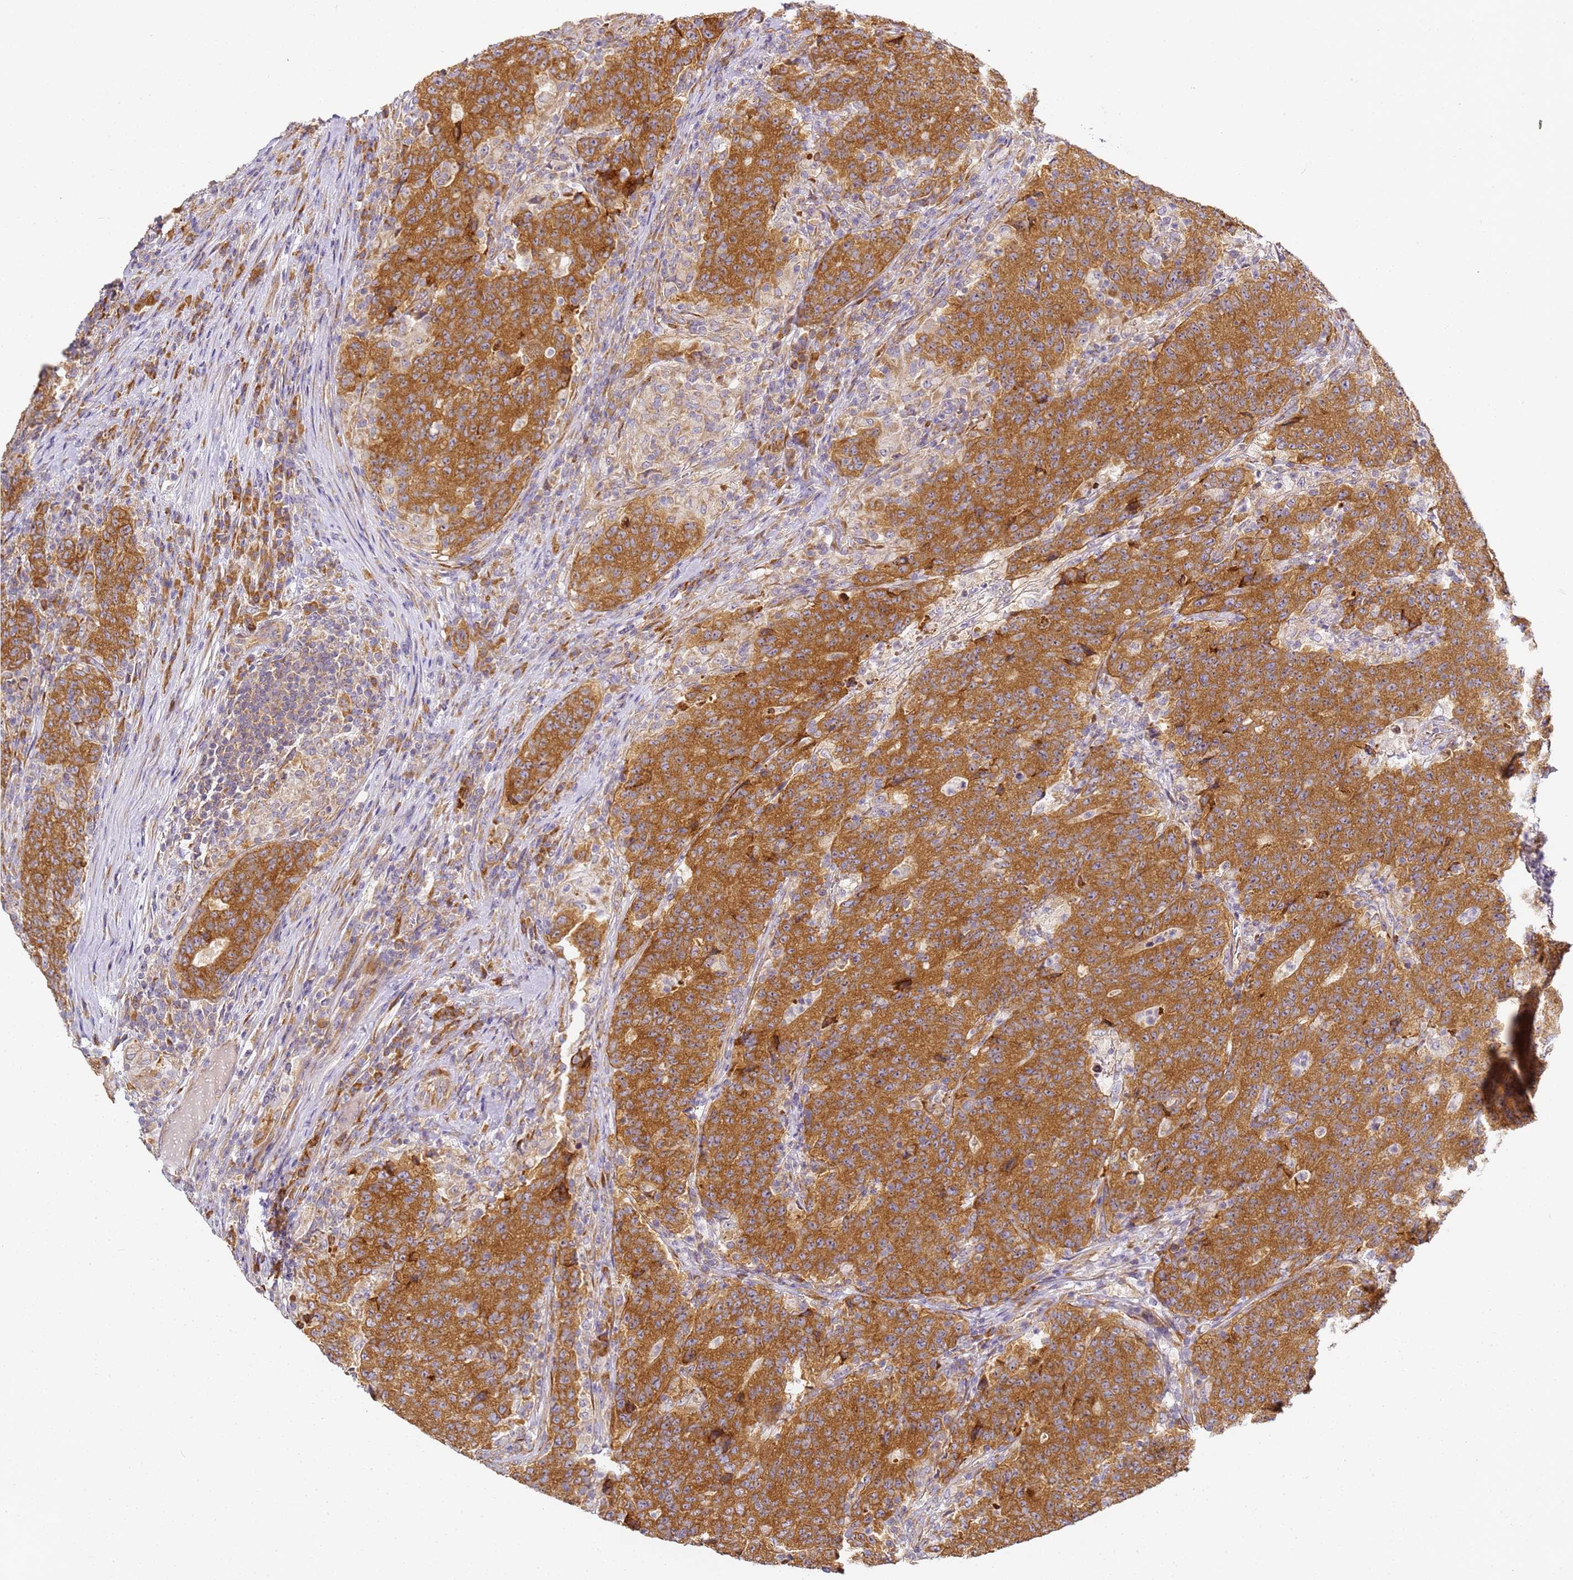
{"staining": {"intensity": "strong", "quantity": ">75%", "location": "cytoplasmic/membranous"}, "tissue": "colorectal cancer", "cell_type": "Tumor cells", "image_type": "cancer", "snomed": [{"axis": "morphology", "description": "Adenocarcinoma, NOS"}, {"axis": "topography", "description": "Colon"}], "caption": "This is an image of IHC staining of colorectal cancer (adenocarcinoma), which shows strong positivity in the cytoplasmic/membranous of tumor cells.", "gene": "RPL13A", "patient": {"sex": "female", "age": 75}}